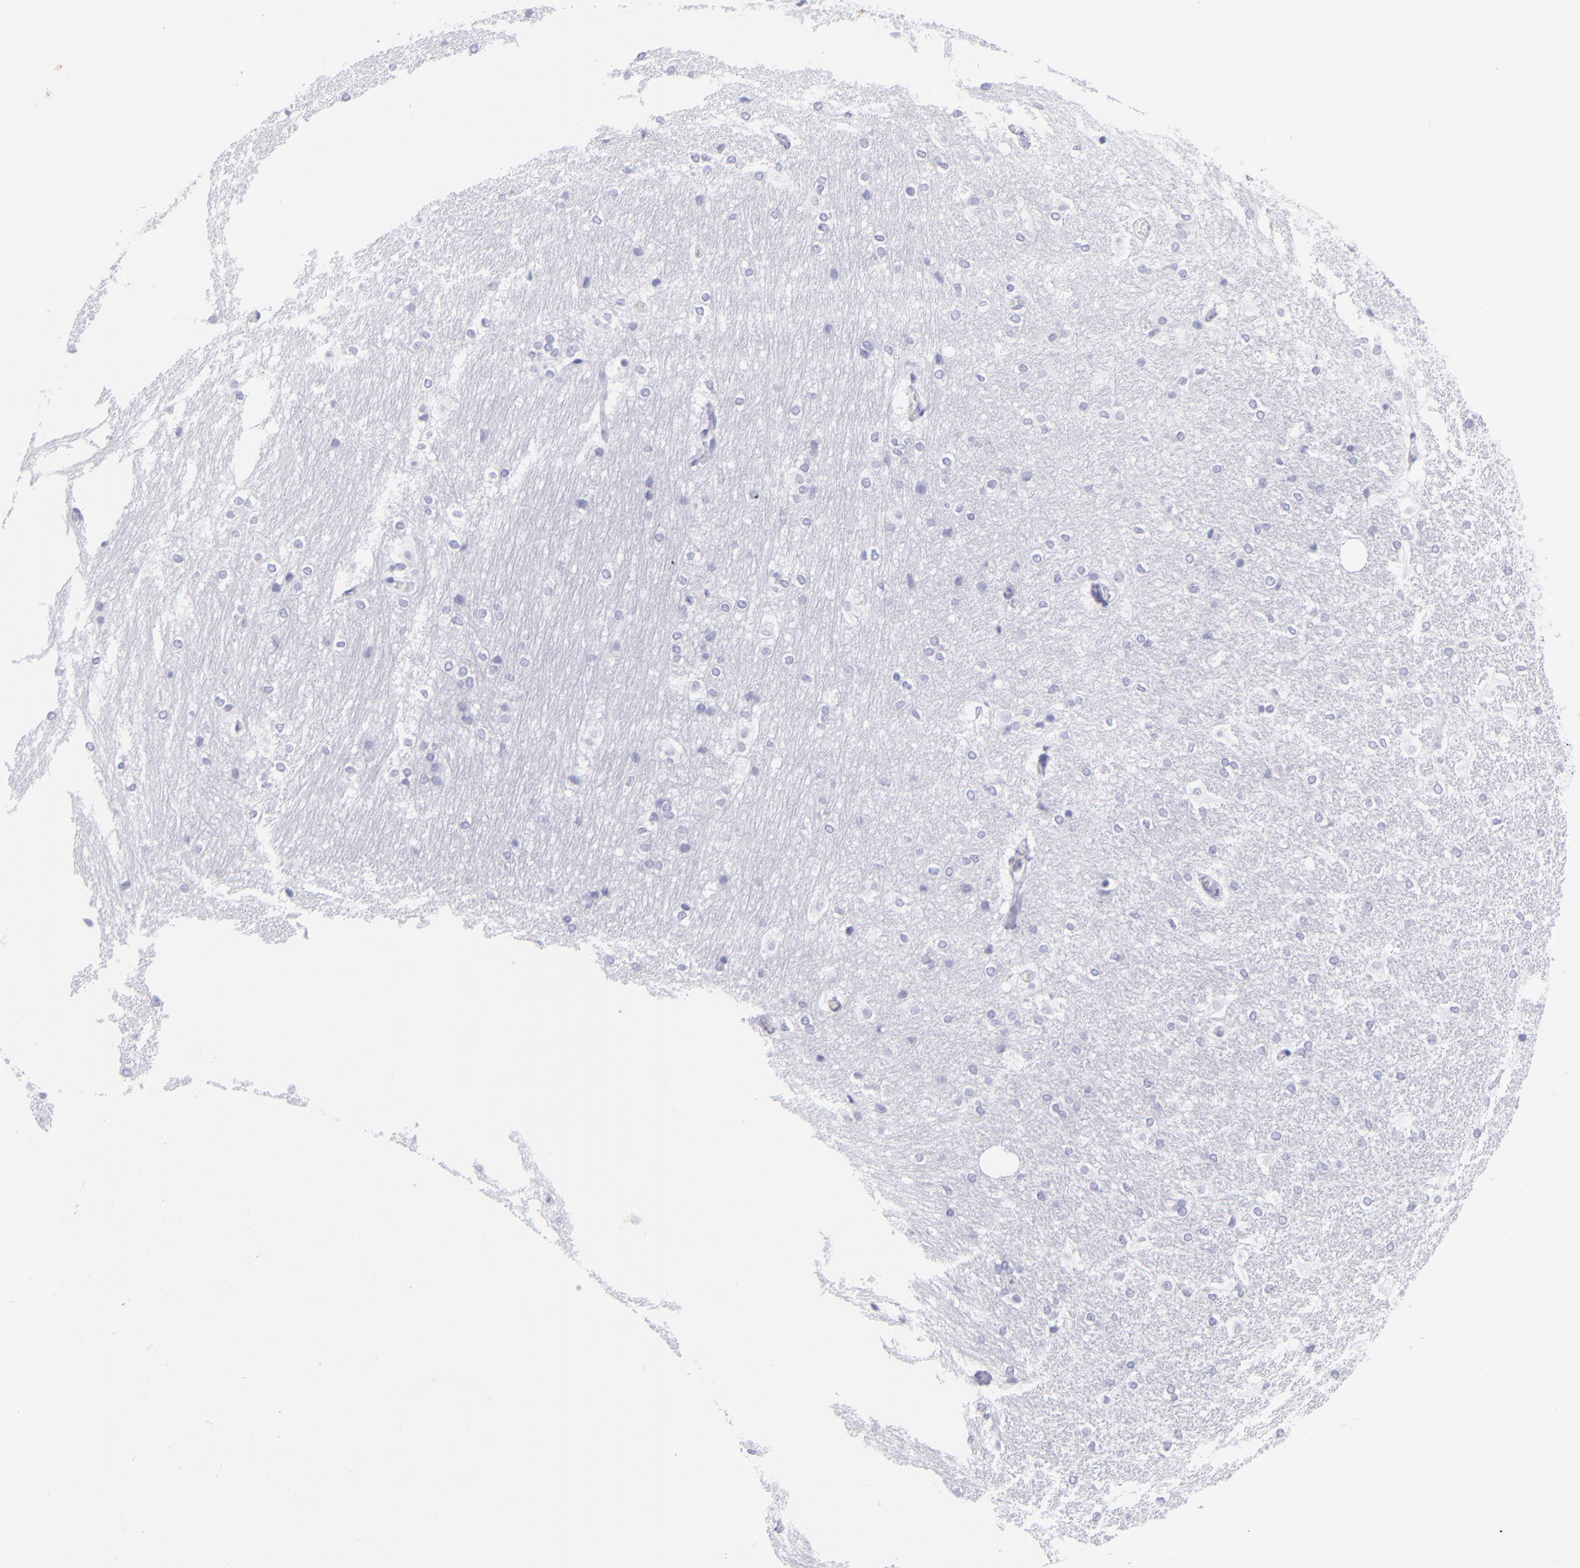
{"staining": {"intensity": "negative", "quantity": "none", "location": "none"}, "tissue": "hippocampus", "cell_type": "Glial cells", "image_type": "normal", "snomed": [{"axis": "morphology", "description": "Normal tissue, NOS"}, {"axis": "topography", "description": "Hippocampus"}], "caption": "Hippocampus stained for a protein using immunohistochemistry (IHC) displays no staining glial cells.", "gene": "PIP", "patient": {"sex": "female", "age": 19}}